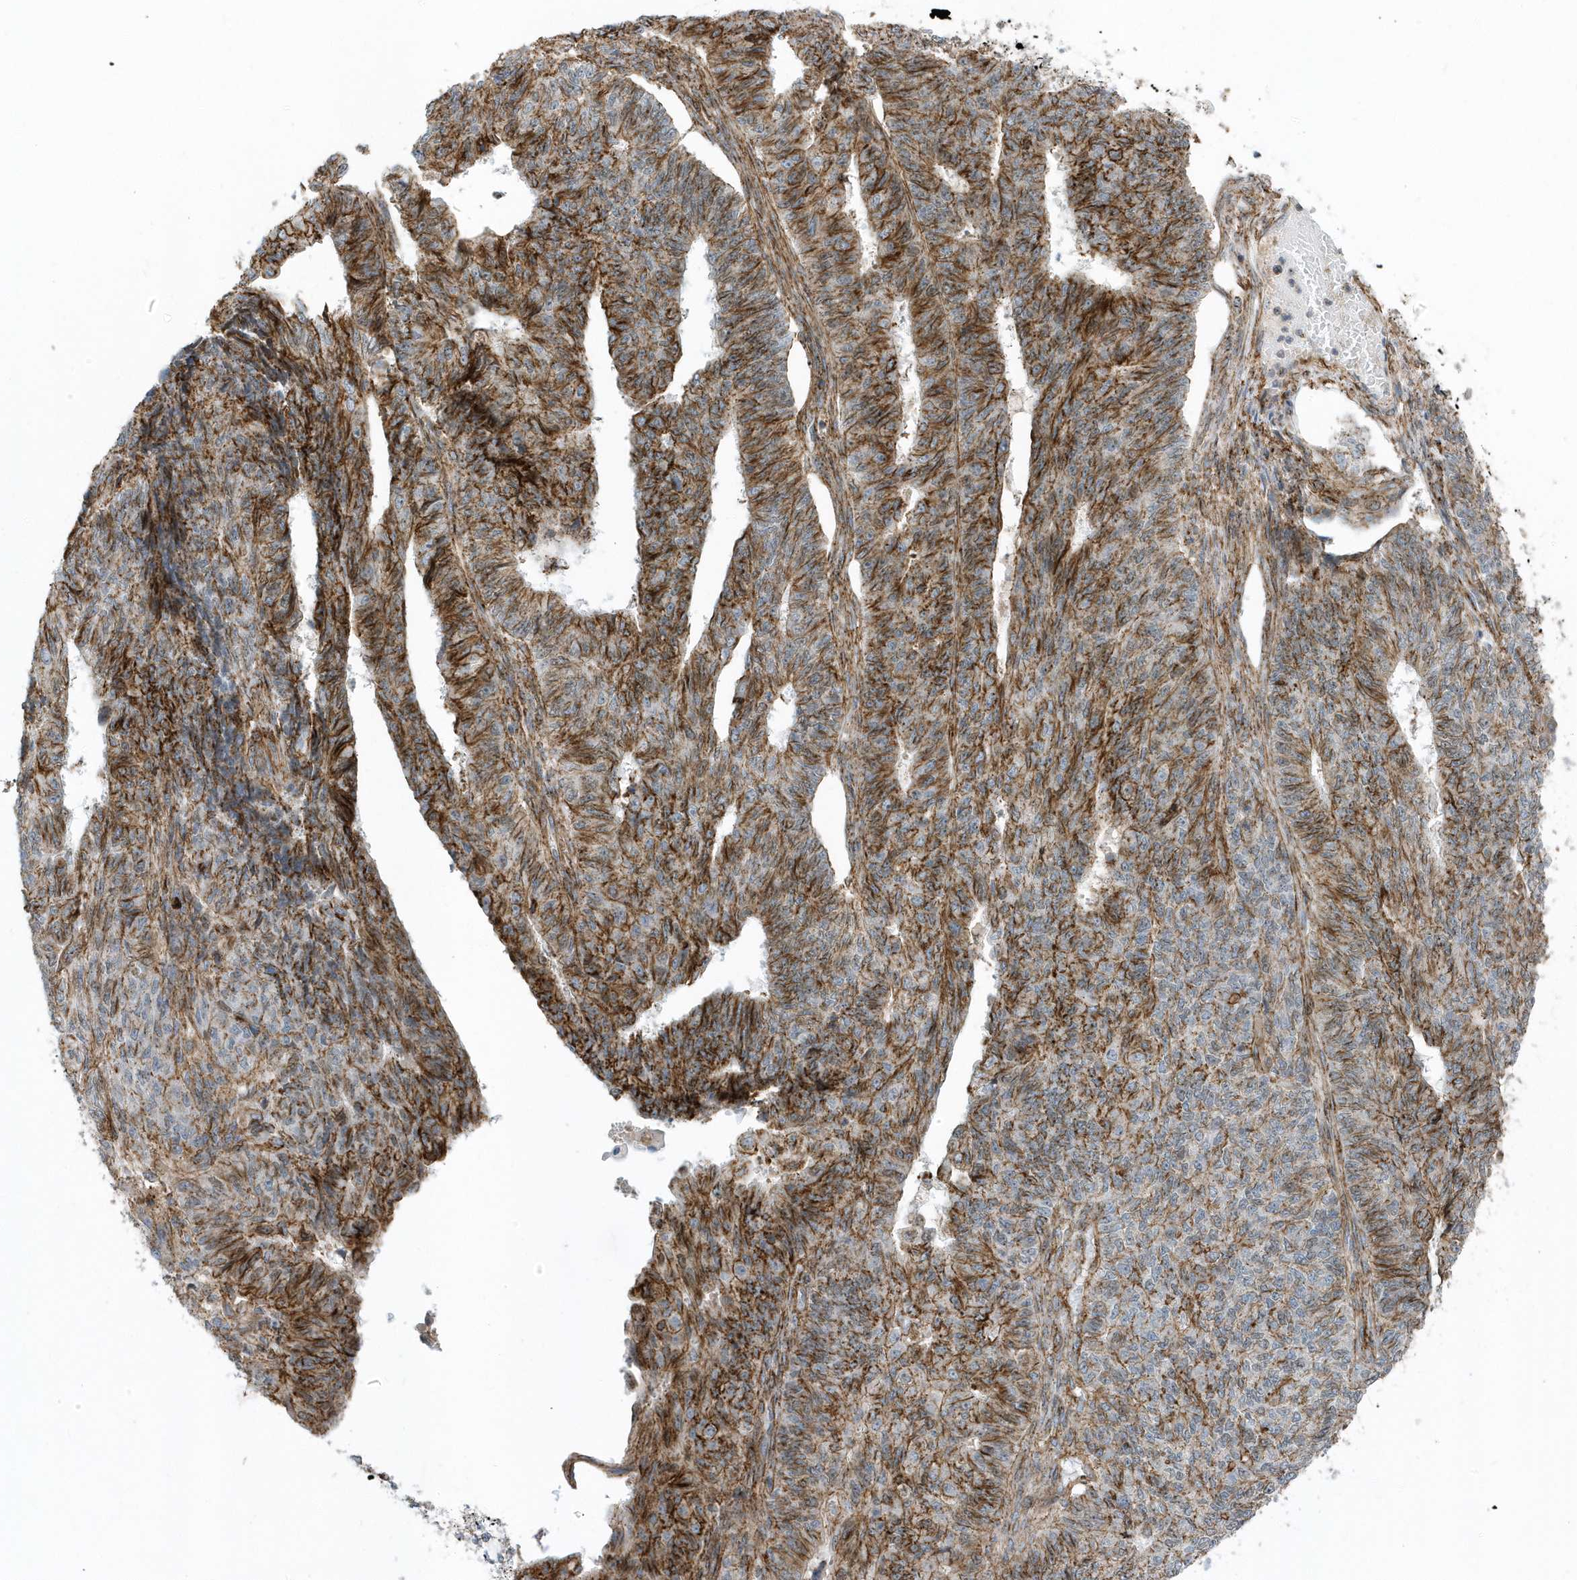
{"staining": {"intensity": "strong", "quantity": ">75%", "location": "cytoplasmic/membranous"}, "tissue": "endometrial cancer", "cell_type": "Tumor cells", "image_type": "cancer", "snomed": [{"axis": "morphology", "description": "Adenocarcinoma, NOS"}, {"axis": "topography", "description": "Endometrium"}], "caption": "Endometrial adenocarcinoma stained with a protein marker displays strong staining in tumor cells.", "gene": "HRH4", "patient": {"sex": "female", "age": 32}}